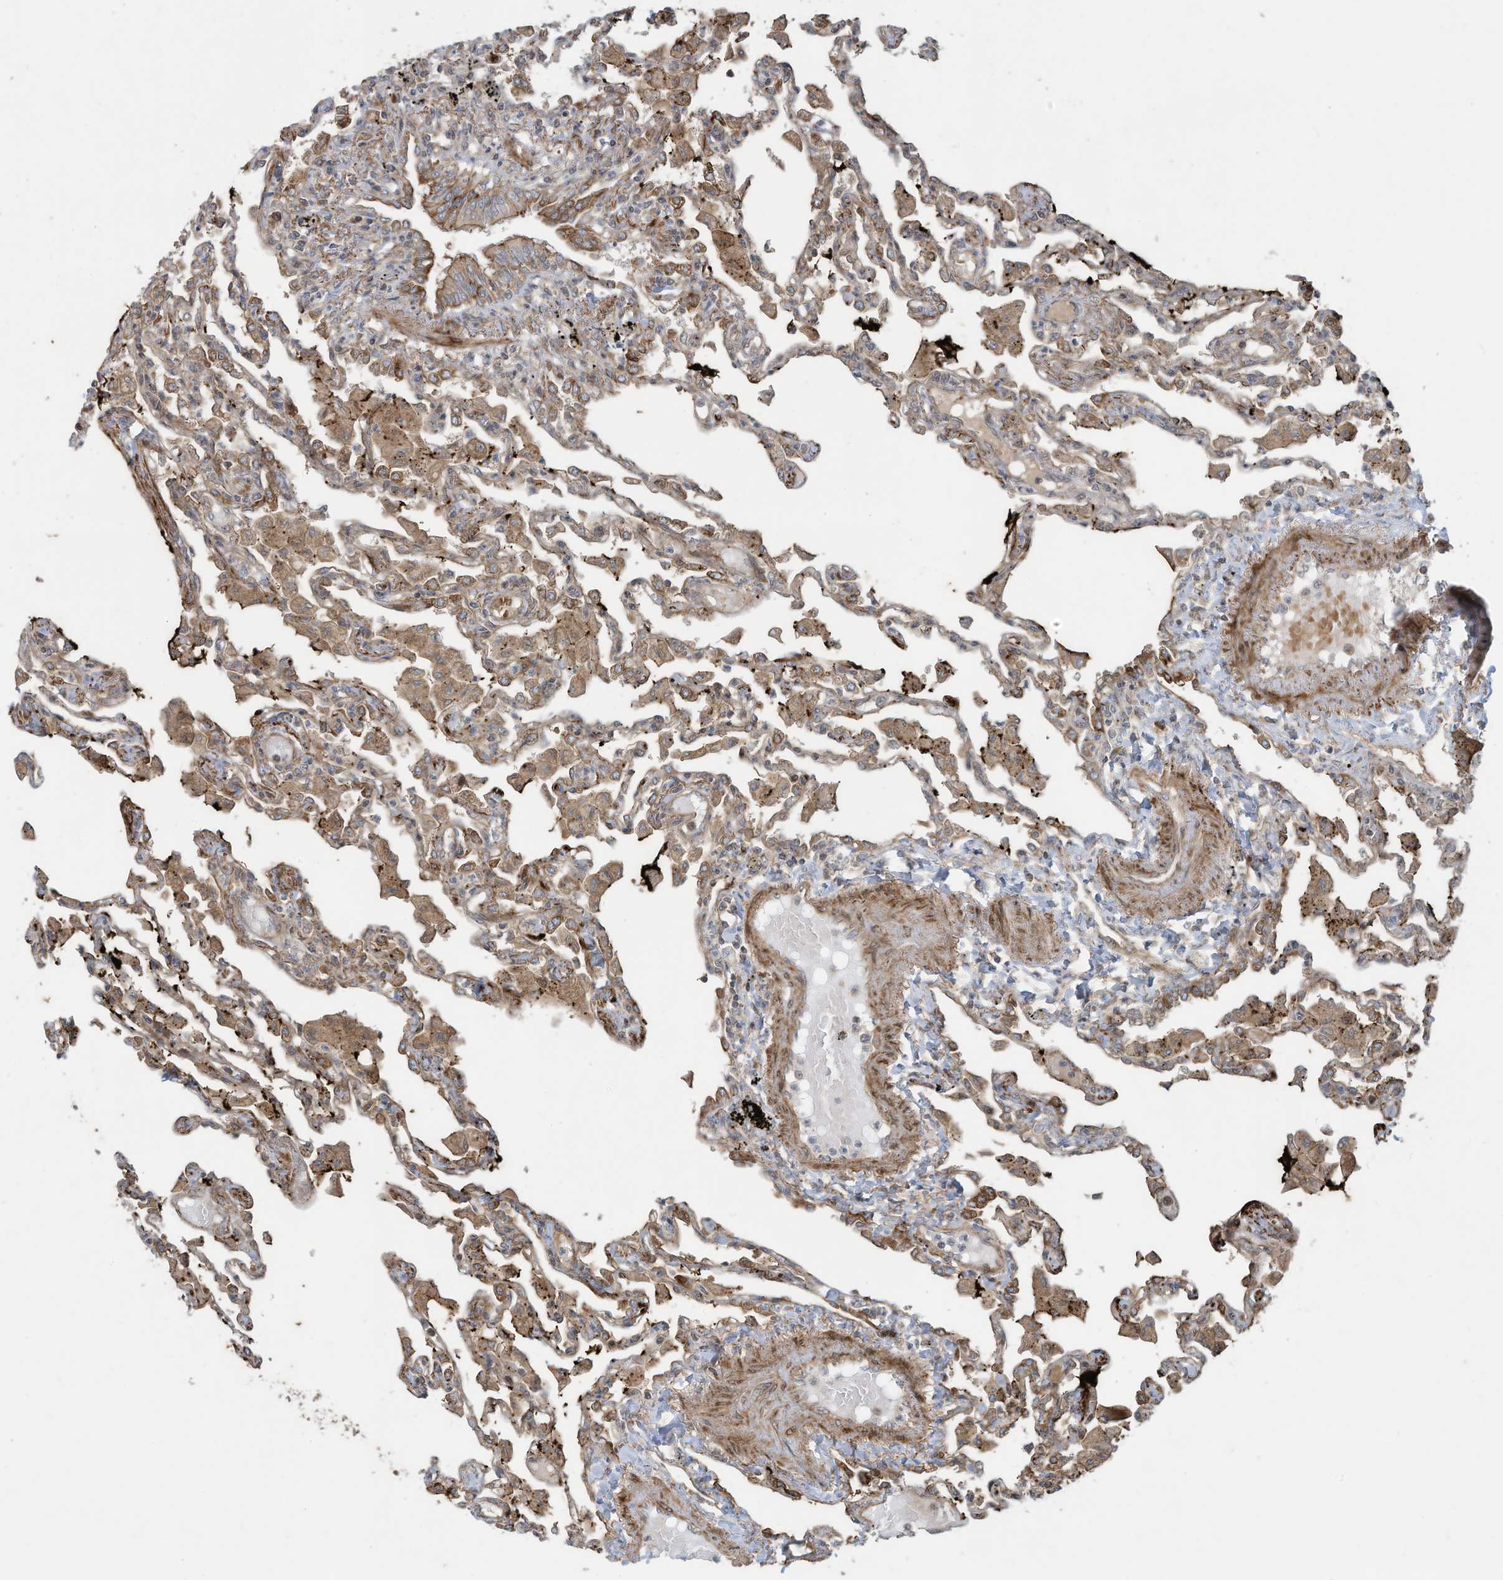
{"staining": {"intensity": "moderate", "quantity": ">75%", "location": "cytoplasmic/membranous"}, "tissue": "lung", "cell_type": "Alveolar cells", "image_type": "normal", "snomed": [{"axis": "morphology", "description": "Normal tissue, NOS"}, {"axis": "topography", "description": "Bronchus"}, {"axis": "topography", "description": "Lung"}], "caption": "Protein staining of normal lung shows moderate cytoplasmic/membranous expression in about >75% of alveolar cells.", "gene": "DDIT4", "patient": {"sex": "female", "age": 49}}